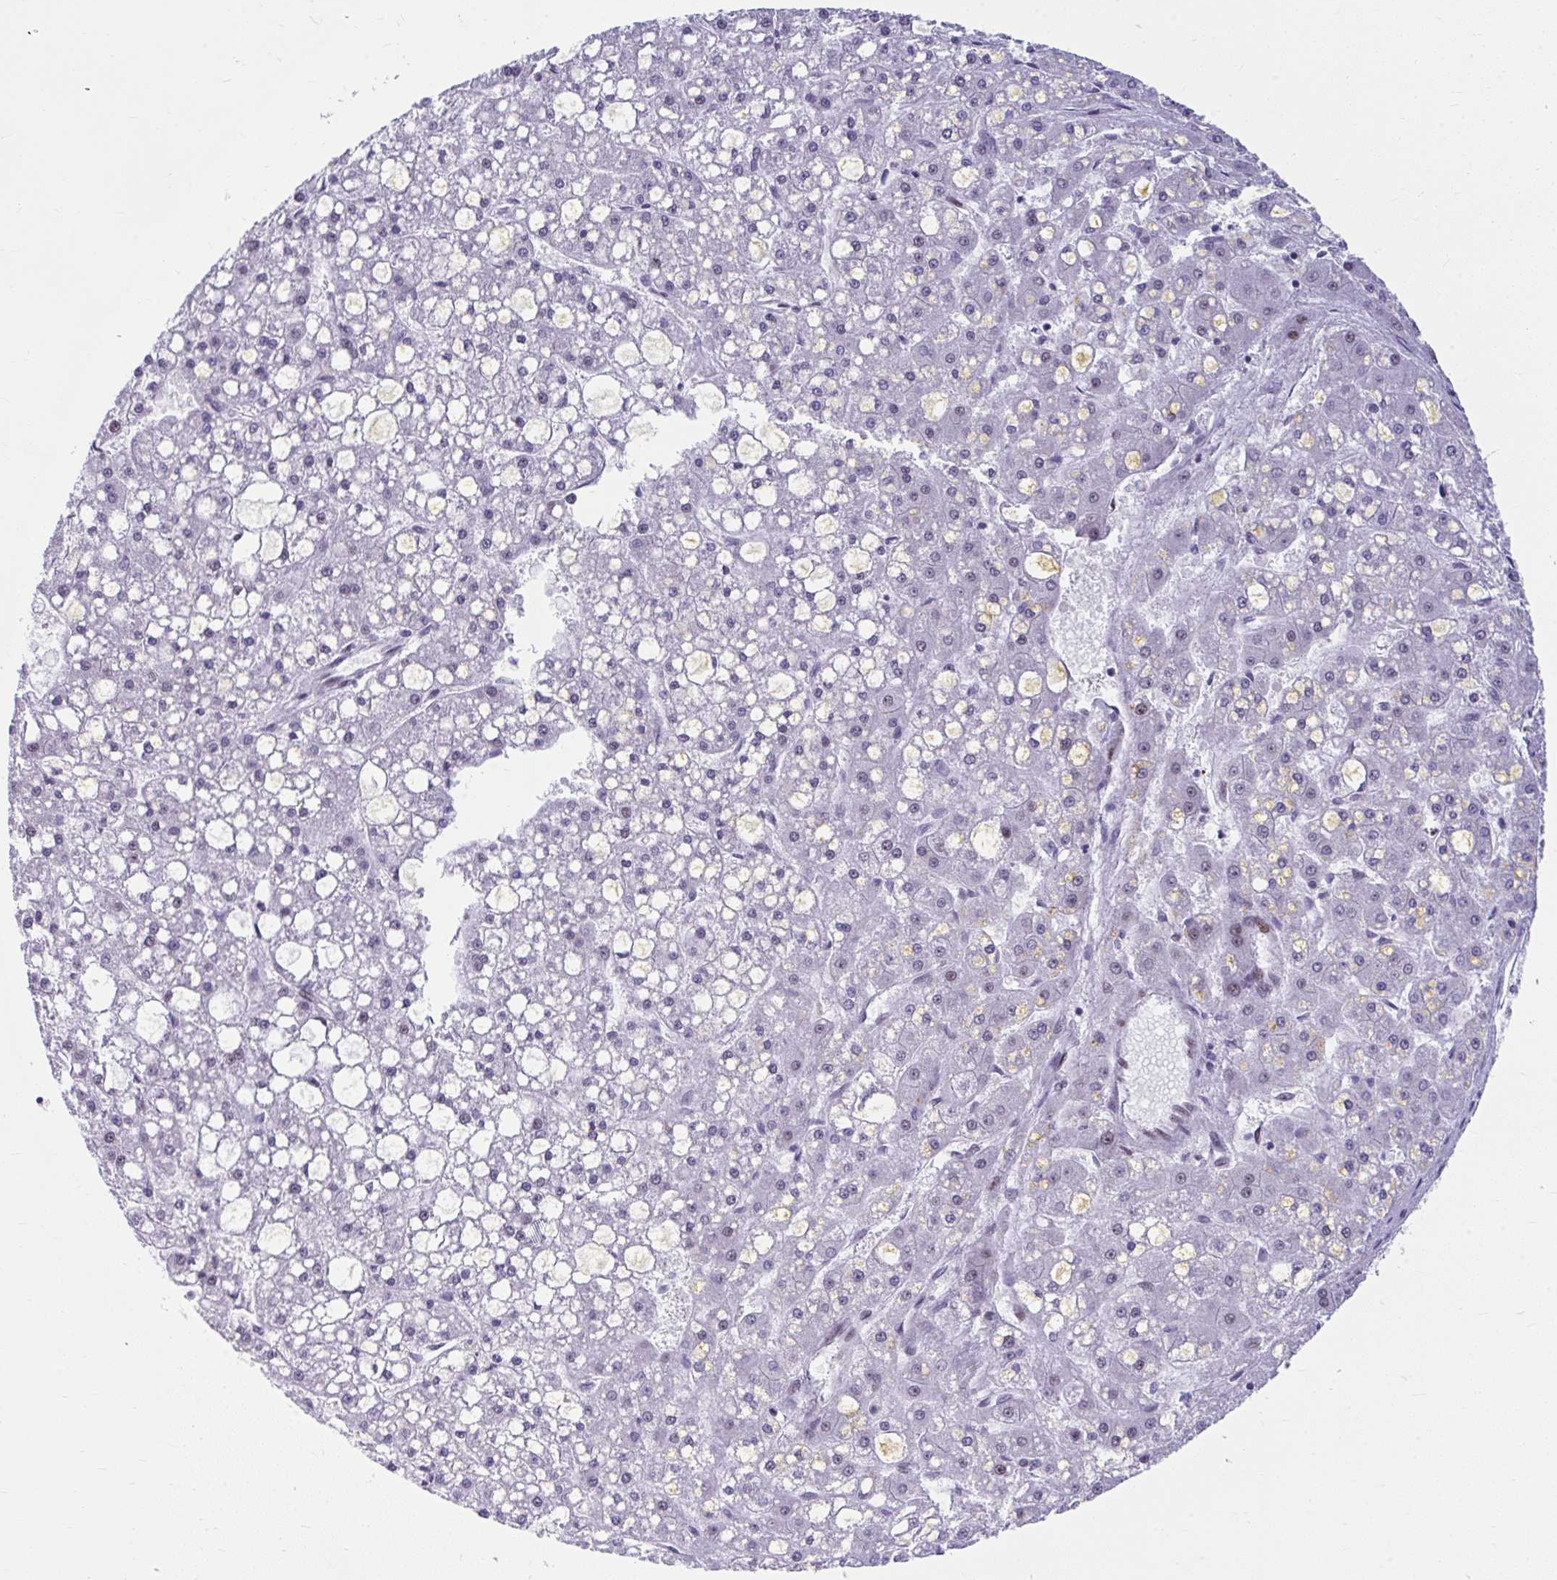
{"staining": {"intensity": "negative", "quantity": "none", "location": "none"}, "tissue": "liver cancer", "cell_type": "Tumor cells", "image_type": "cancer", "snomed": [{"axis": "morphology", "description": "Carcinoma, Hepatocellular, NOS"}, {"axis": "topography", "description": "Liver"}], "caption": "The photomicrograph exhibits no staining of tumor cells in hepatocellular carcinoma (liver).", "gene": "SLC35C2", "patient": {"sex": "male", "age": 67}}